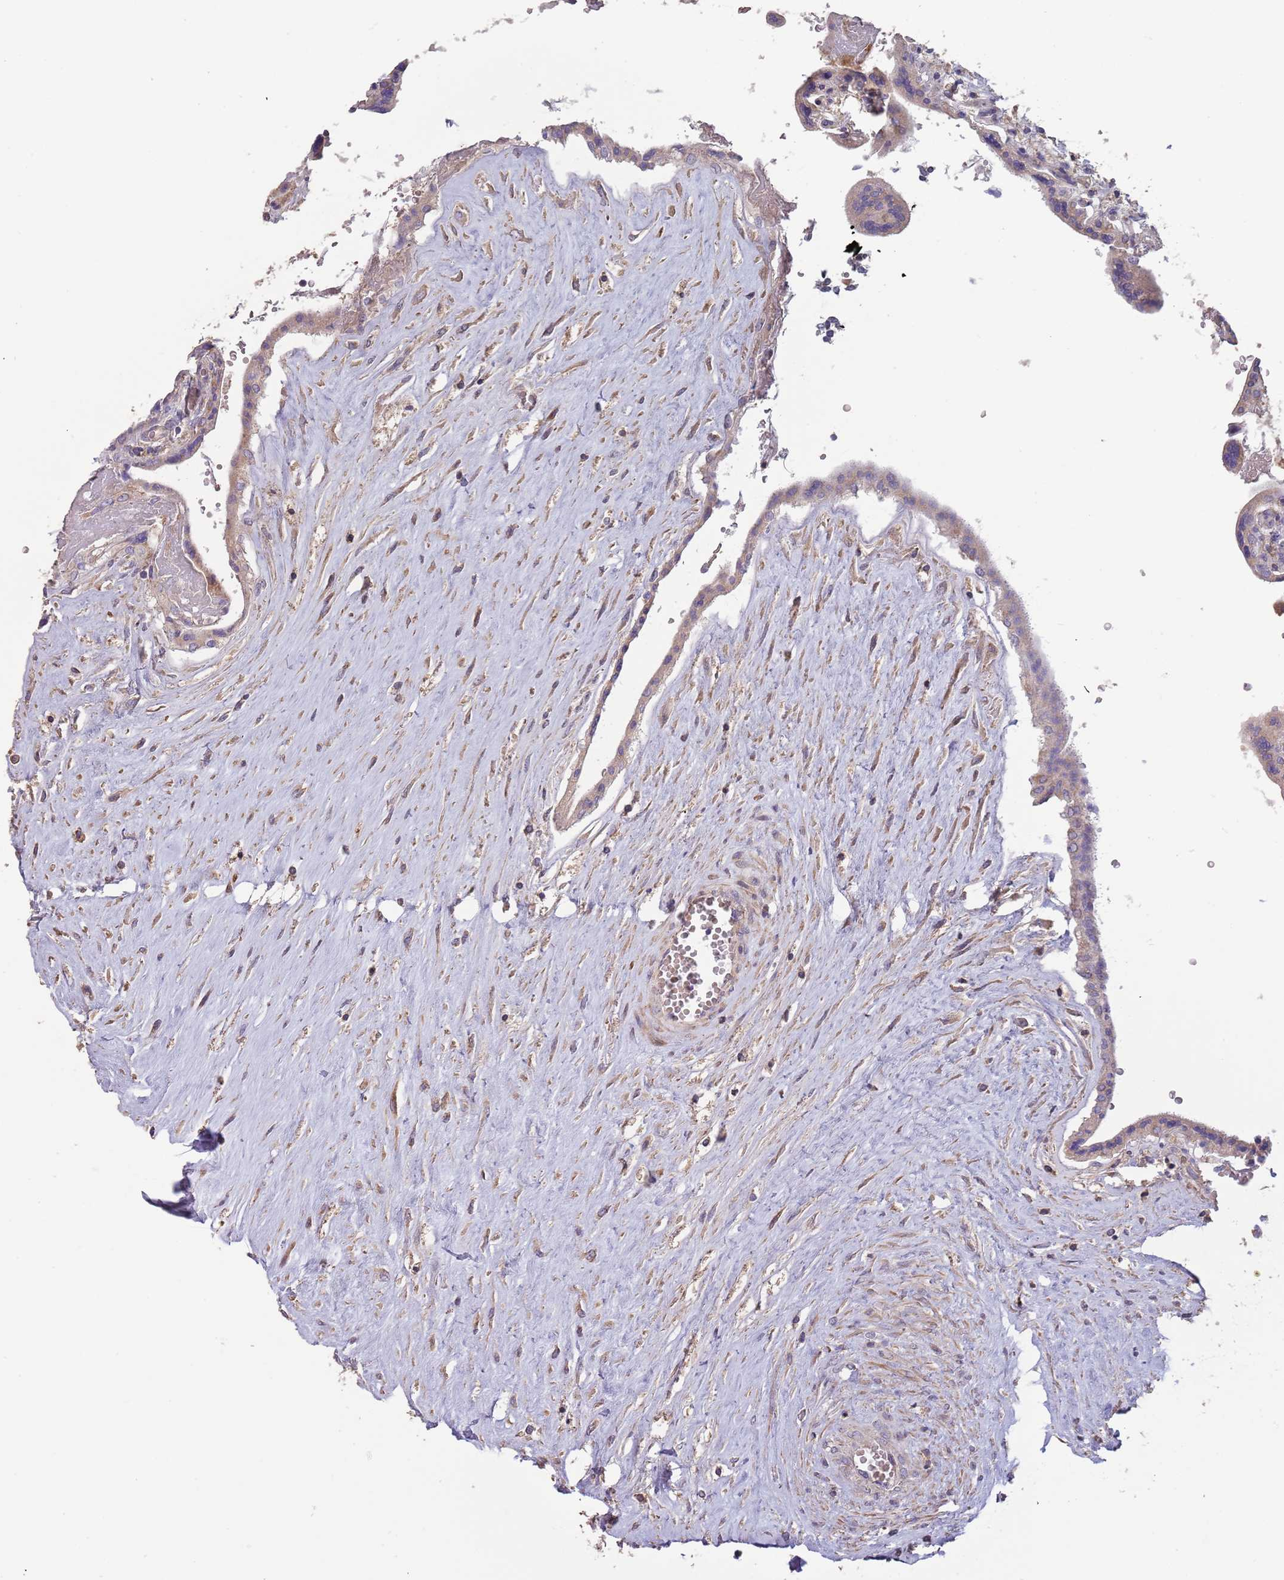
{"staining": {"intensity": "moderate", "quantity": "<25%", "location": "cytoplasmic/membranous"}, "tissue": "placenta", "cell_type": "Trophoblastic cells", "image_type": "normal", "snomed": [{"axis": "morphology", "description": "Normal tissue, NOS"}, {"axis": "topography", "description": "Placenta"}], "caption": "Immunohistochemistry (IHC) (DAB) staining of unremarkable placenta exhibits moderate cytoplasmic/membranous protein expression in about <25% of trophoblastic cells. The protein is shown in brown color, while the nuclei are stained blue.", "gene": "SUSD1", "patient": {"sex": "female", "age": 37}}